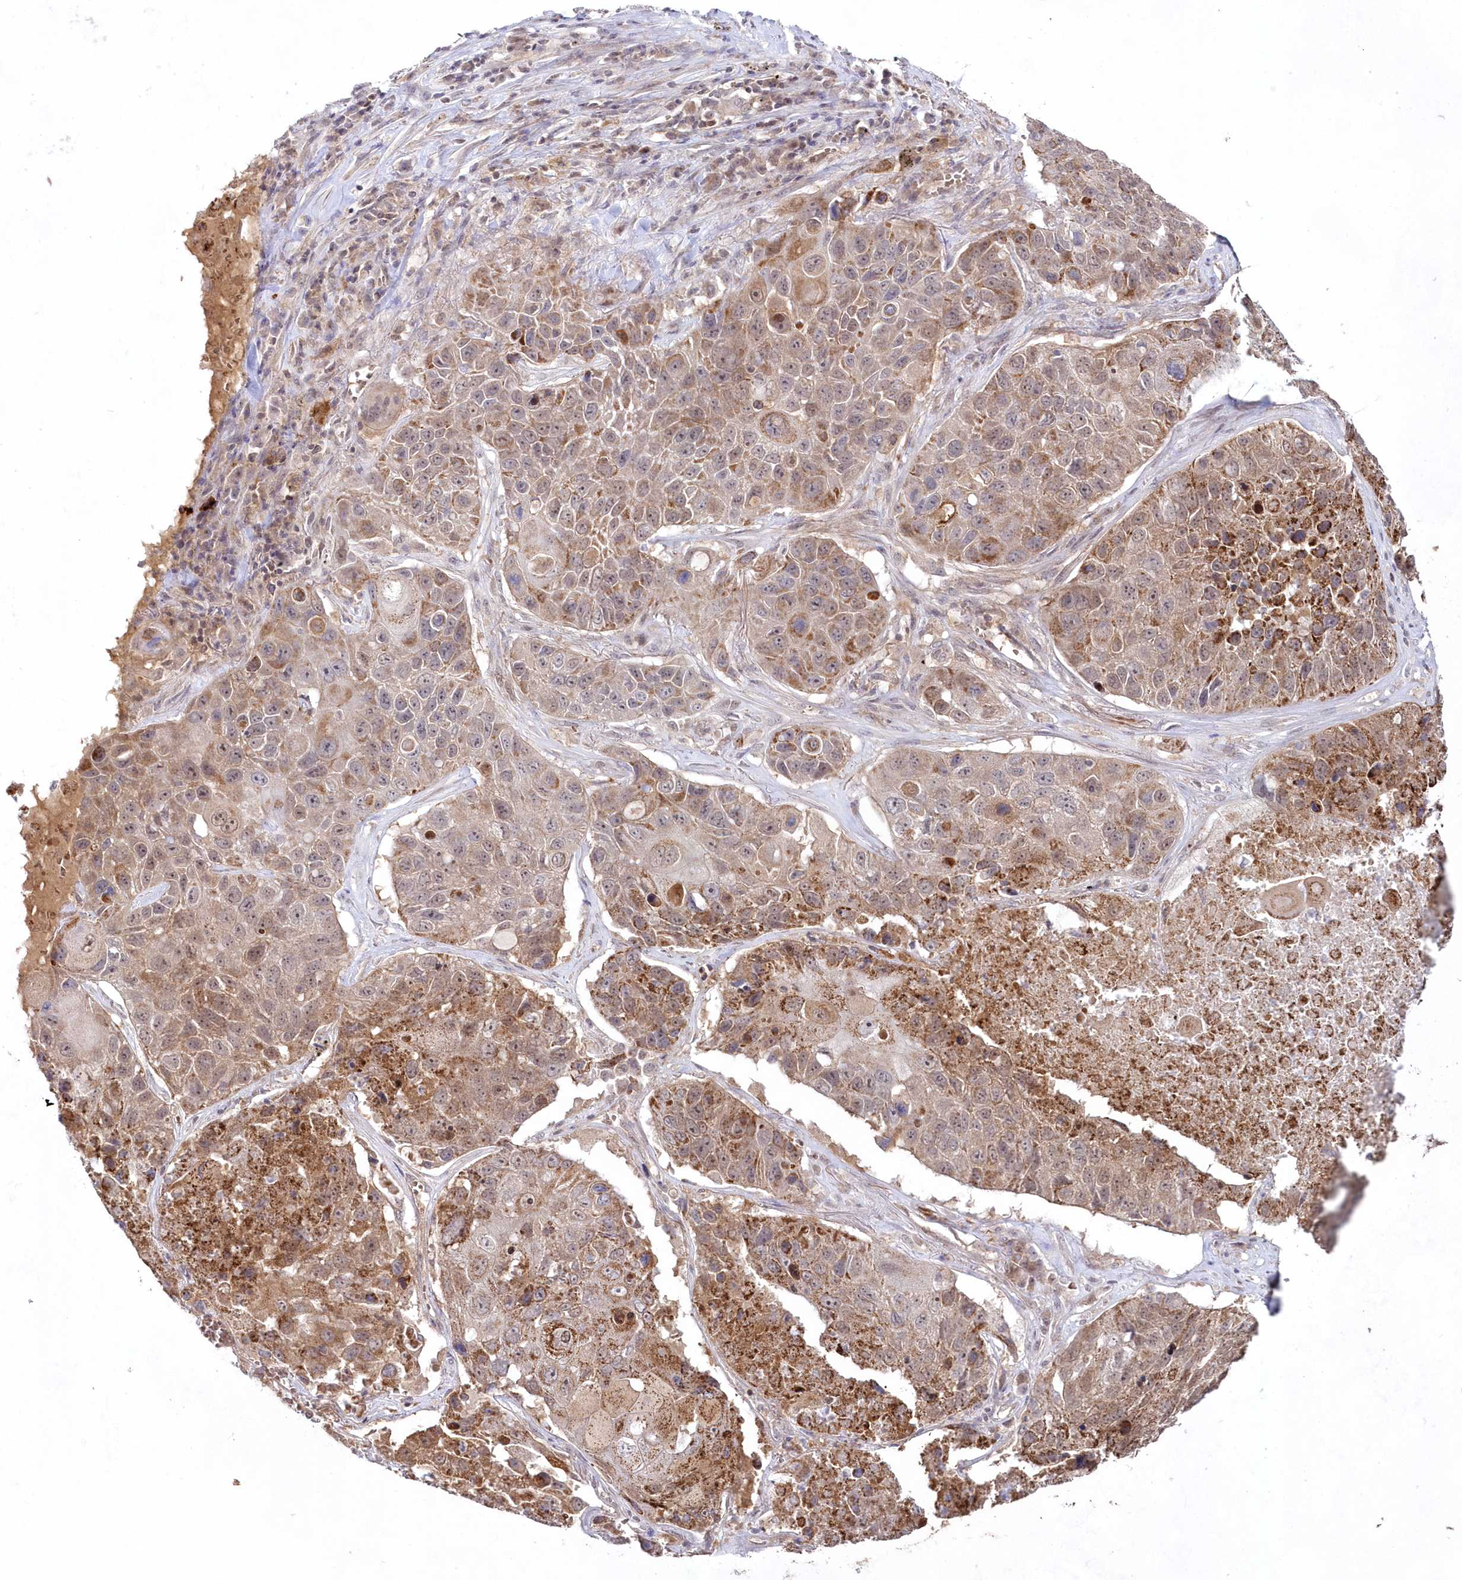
{"staining": {"intensity": "moderate", "quantity": ">75%", "location": "cytoplasmic/membranous"}, "tissue": "lung cancer", "cell_type": "Tumor cells", "image_type": "cancer", "snomed": [{"axis": "morphology", "description": "Squamous cell carcinoma, NOS"}, {"axis": "topography", "description": "Lung"}], "caption": "This is an image of immunohistochemistry (IHC) staining of lung cancer (squamous cell carcinoma), which shows moderate positivity in the cytoplasmic/membranous of tumor cells.", "gene": "IMPA1", "patient": {"sex": "male", "age": 61}}